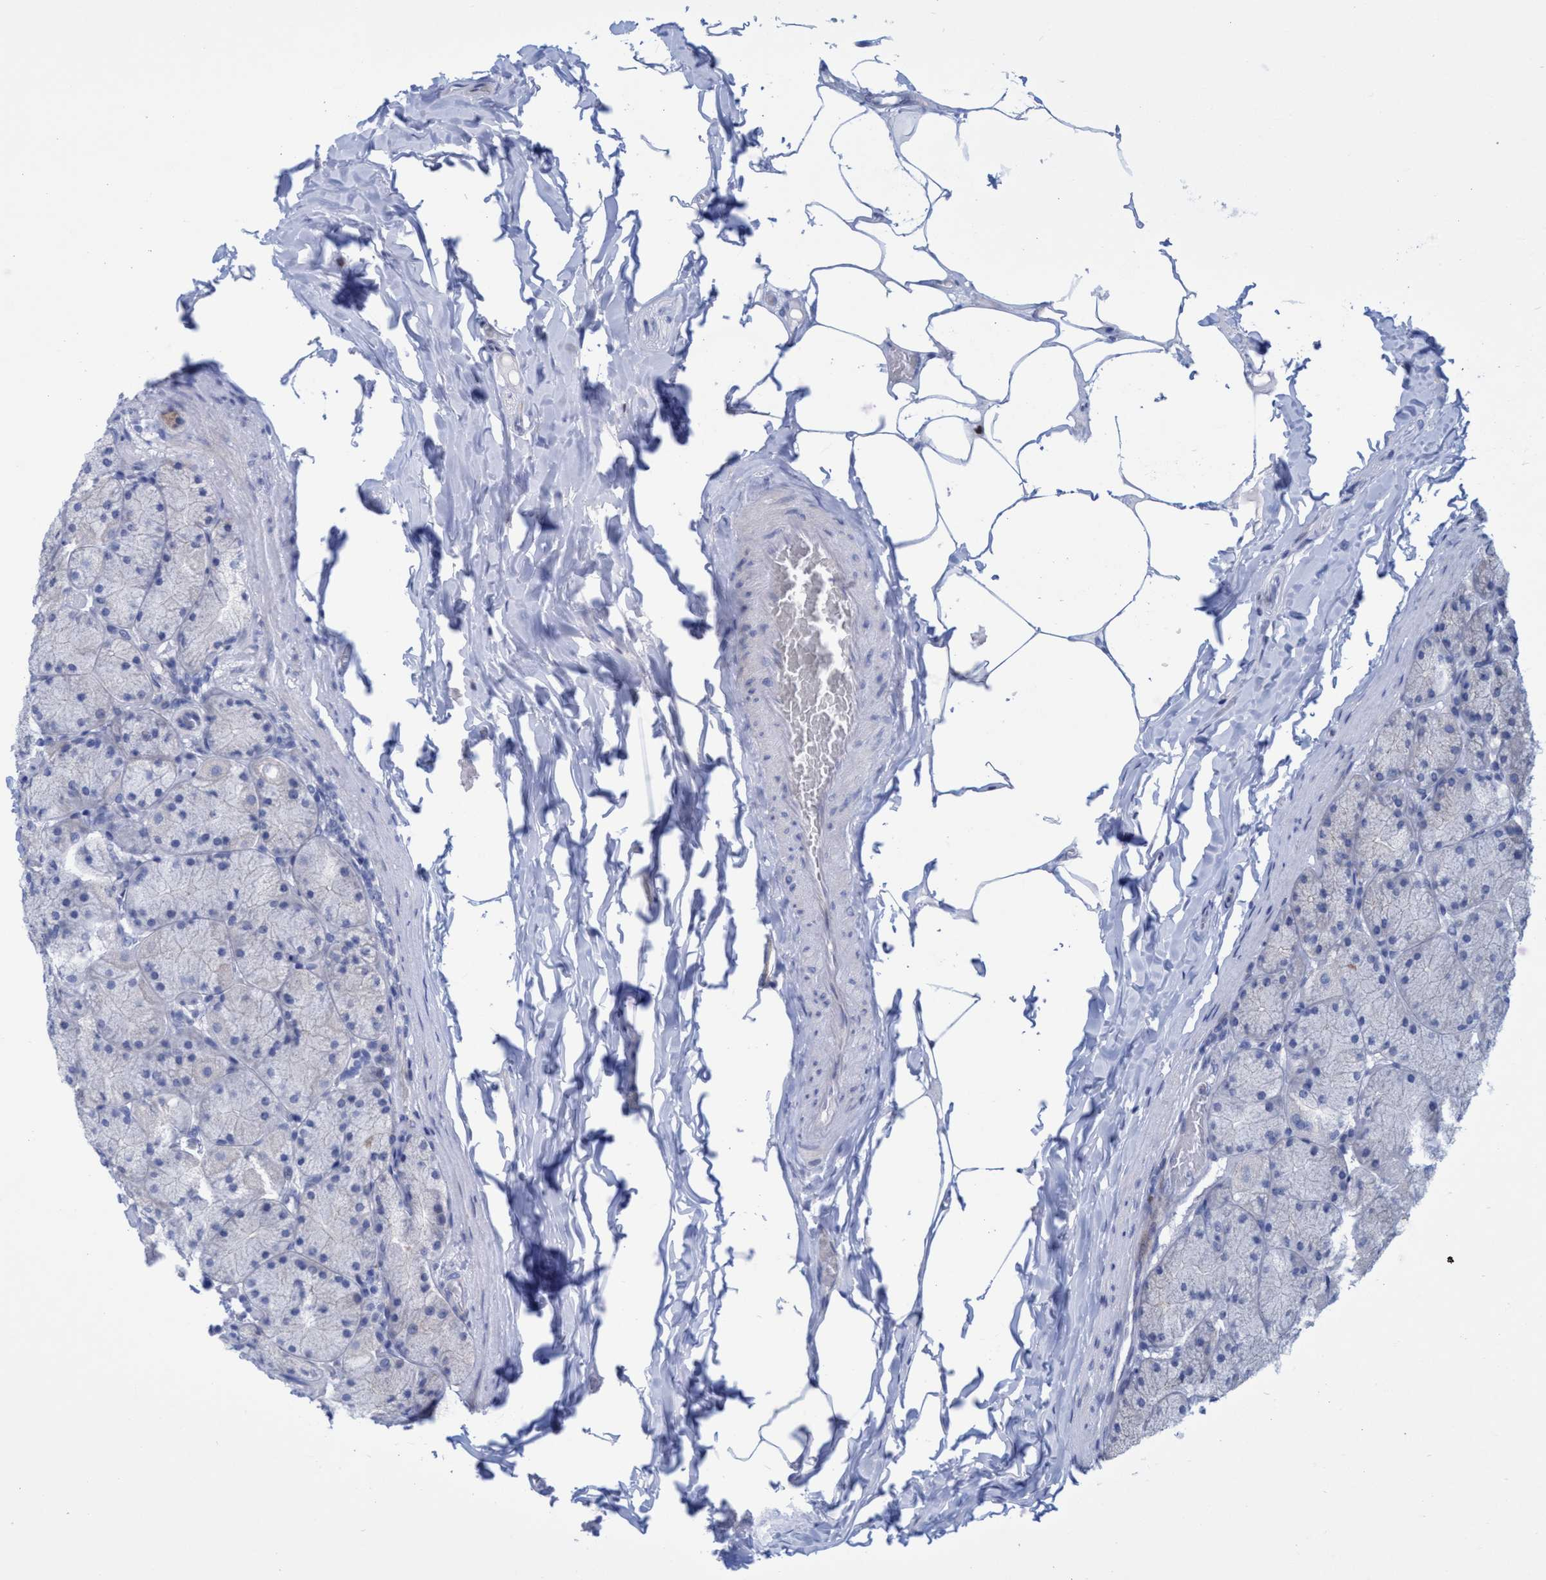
{"staining": {"intensity": "moderate", "quantity": "25%-75%", "location": "cytoplasmic/membranous"}, "tissue": "stomach", "cell_type": "Glandular cells", "image_type": "normal", "snomed": [{"axis": "morphology", "description": "Normal tissue, NOS"}, {"axis": "topography", "description": "Stomach, upper"}], "caption": "IHC histopathology image of unremarkable stomach stained for a protein (brown), which exhibits medium levels of moderate cytoplasmic/membranous positivity in about 25%-75% of glandular cells.", "gene": "R3HCC1", "patient": {"sex": "female", "age": 56}}